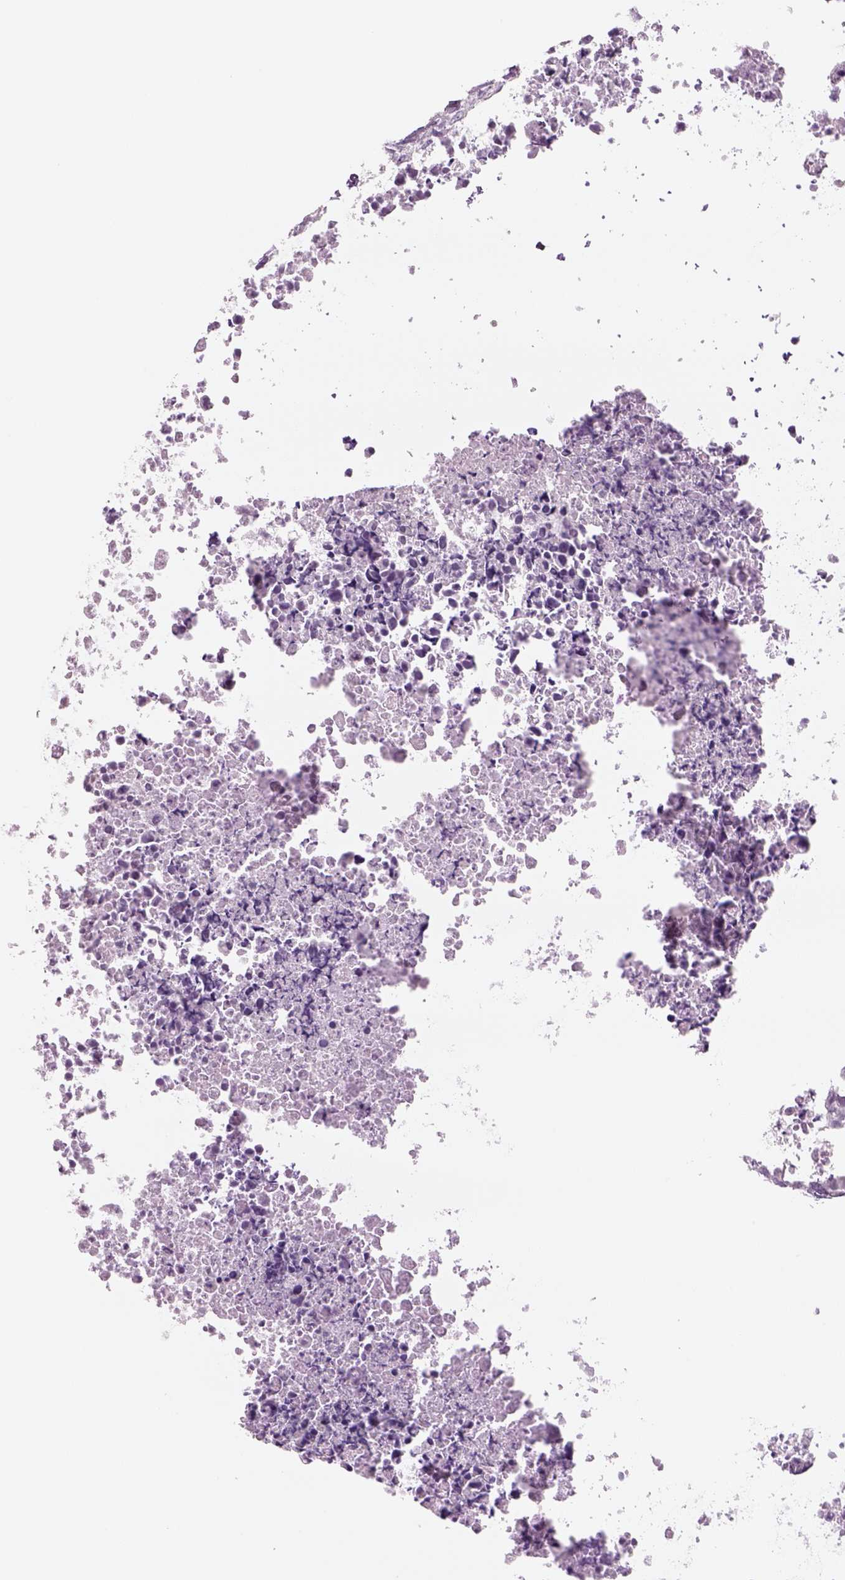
{"staining": {"intensity": "negative", "quantity": "none", "location": "none"}, "tissue": "breast cancer", "cell_type": "Tumor cells", "image_type": "cancer", "snomed": [{"axis": "morphology", "description": "Duct carcinoma"}, {"axis": "topography", "description": "Breast"}], "caption": "DAB immunohistochemical staining of breast cancer shows no significant positivity in tumor cells.", "gene": "RHO", "patient": {"sex": "female", "age": 38}}